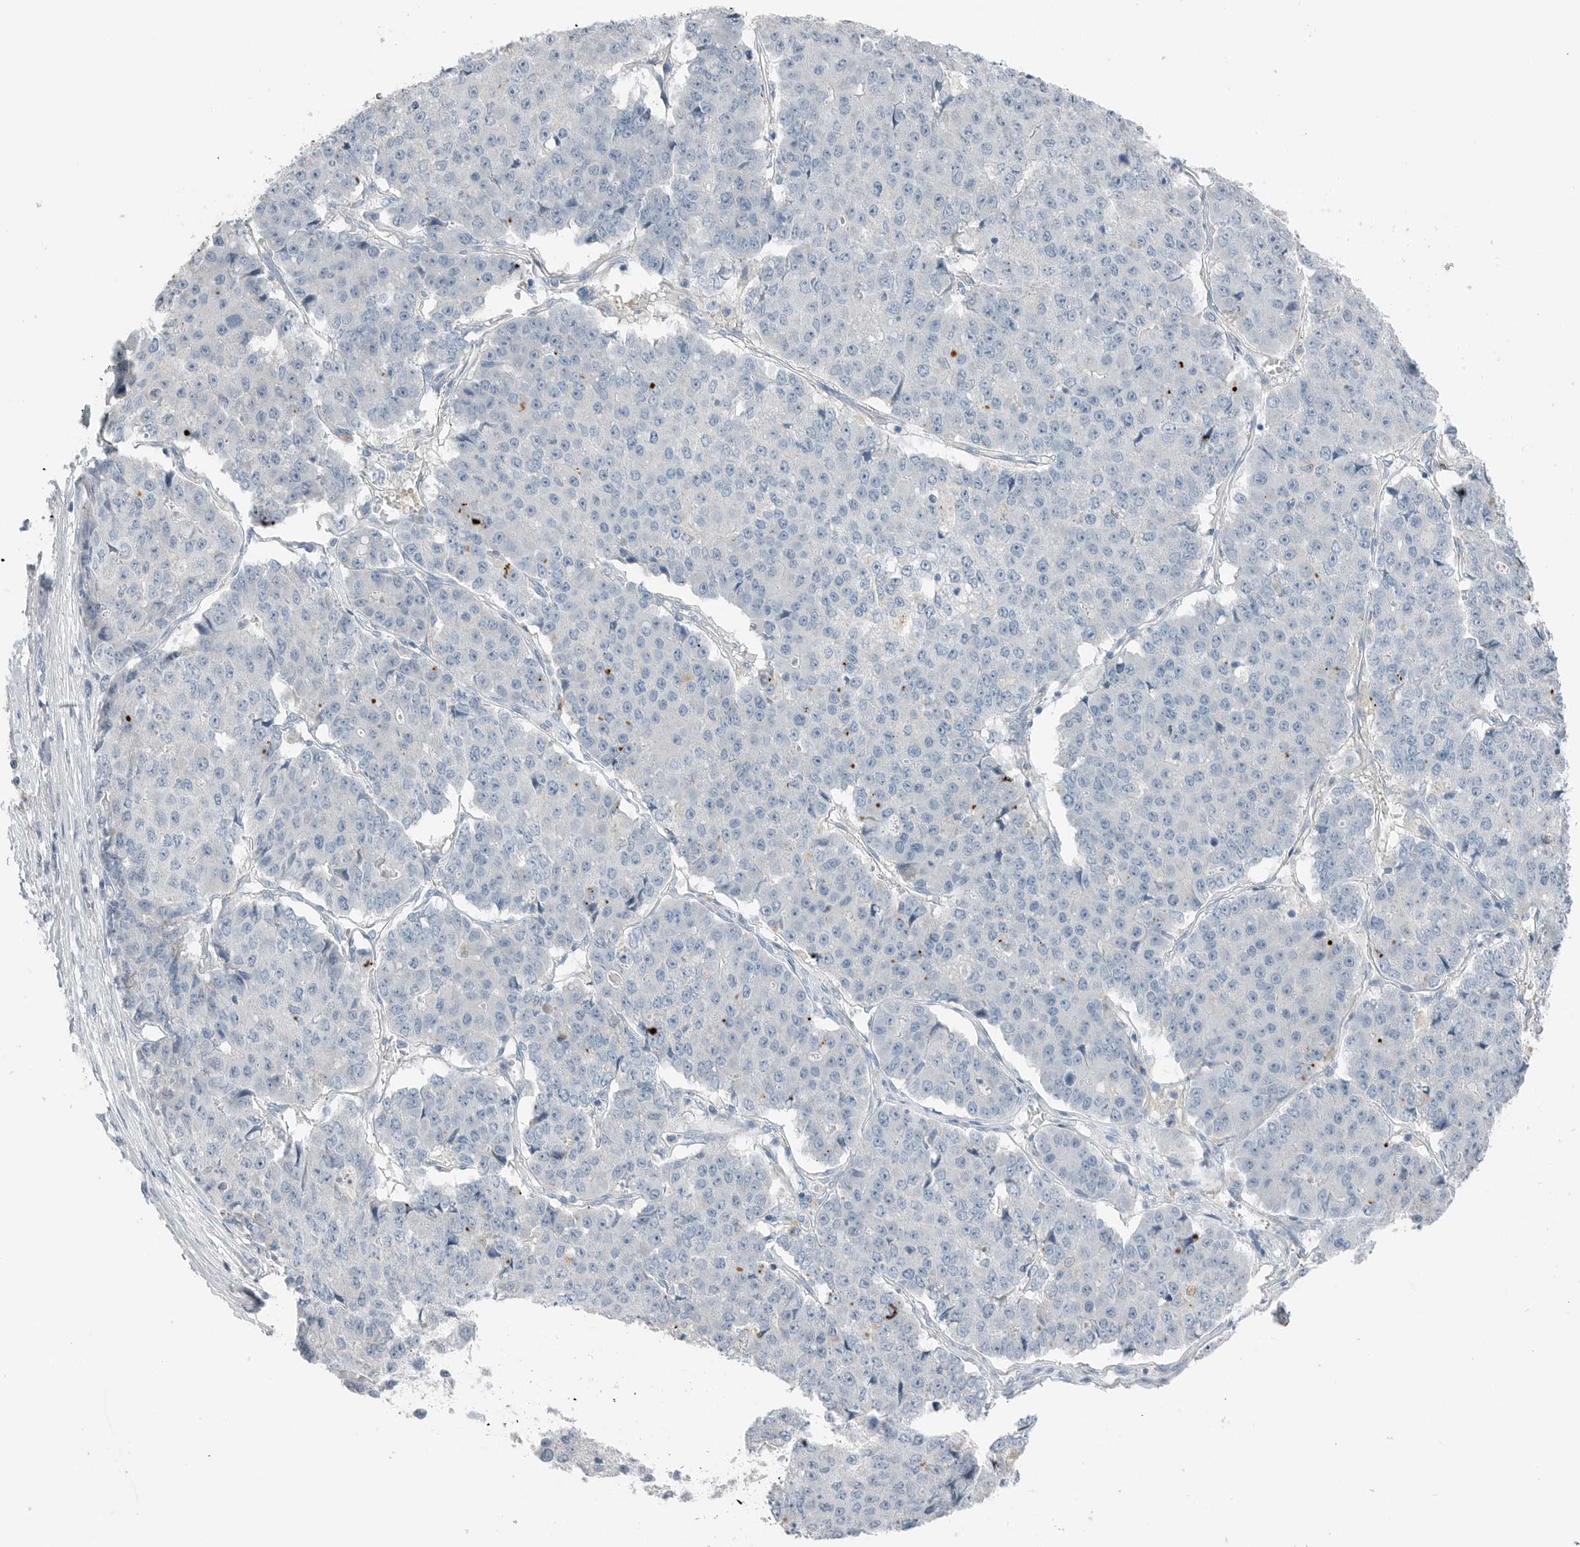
{"staining": {"intensity": "negative", "quantity": "none", "location": "none"}, "tissue": "pancreatic cancer", "cell_type": "Tumor cells", "image_type": "cancer", "snomed": [{"axis": "morphology", "description": "Adenocarcinoma, NOS"}, {"axis": "topography", "description": "Pancreas"}], "caption": "IHC micrograph of pancreatic adenocarcinoma stained for a protein (brown), which demonstrates no positivity in tumor cells.", "gene": "SERPINB7", "patient": {"sex": "male", "age": 50}}